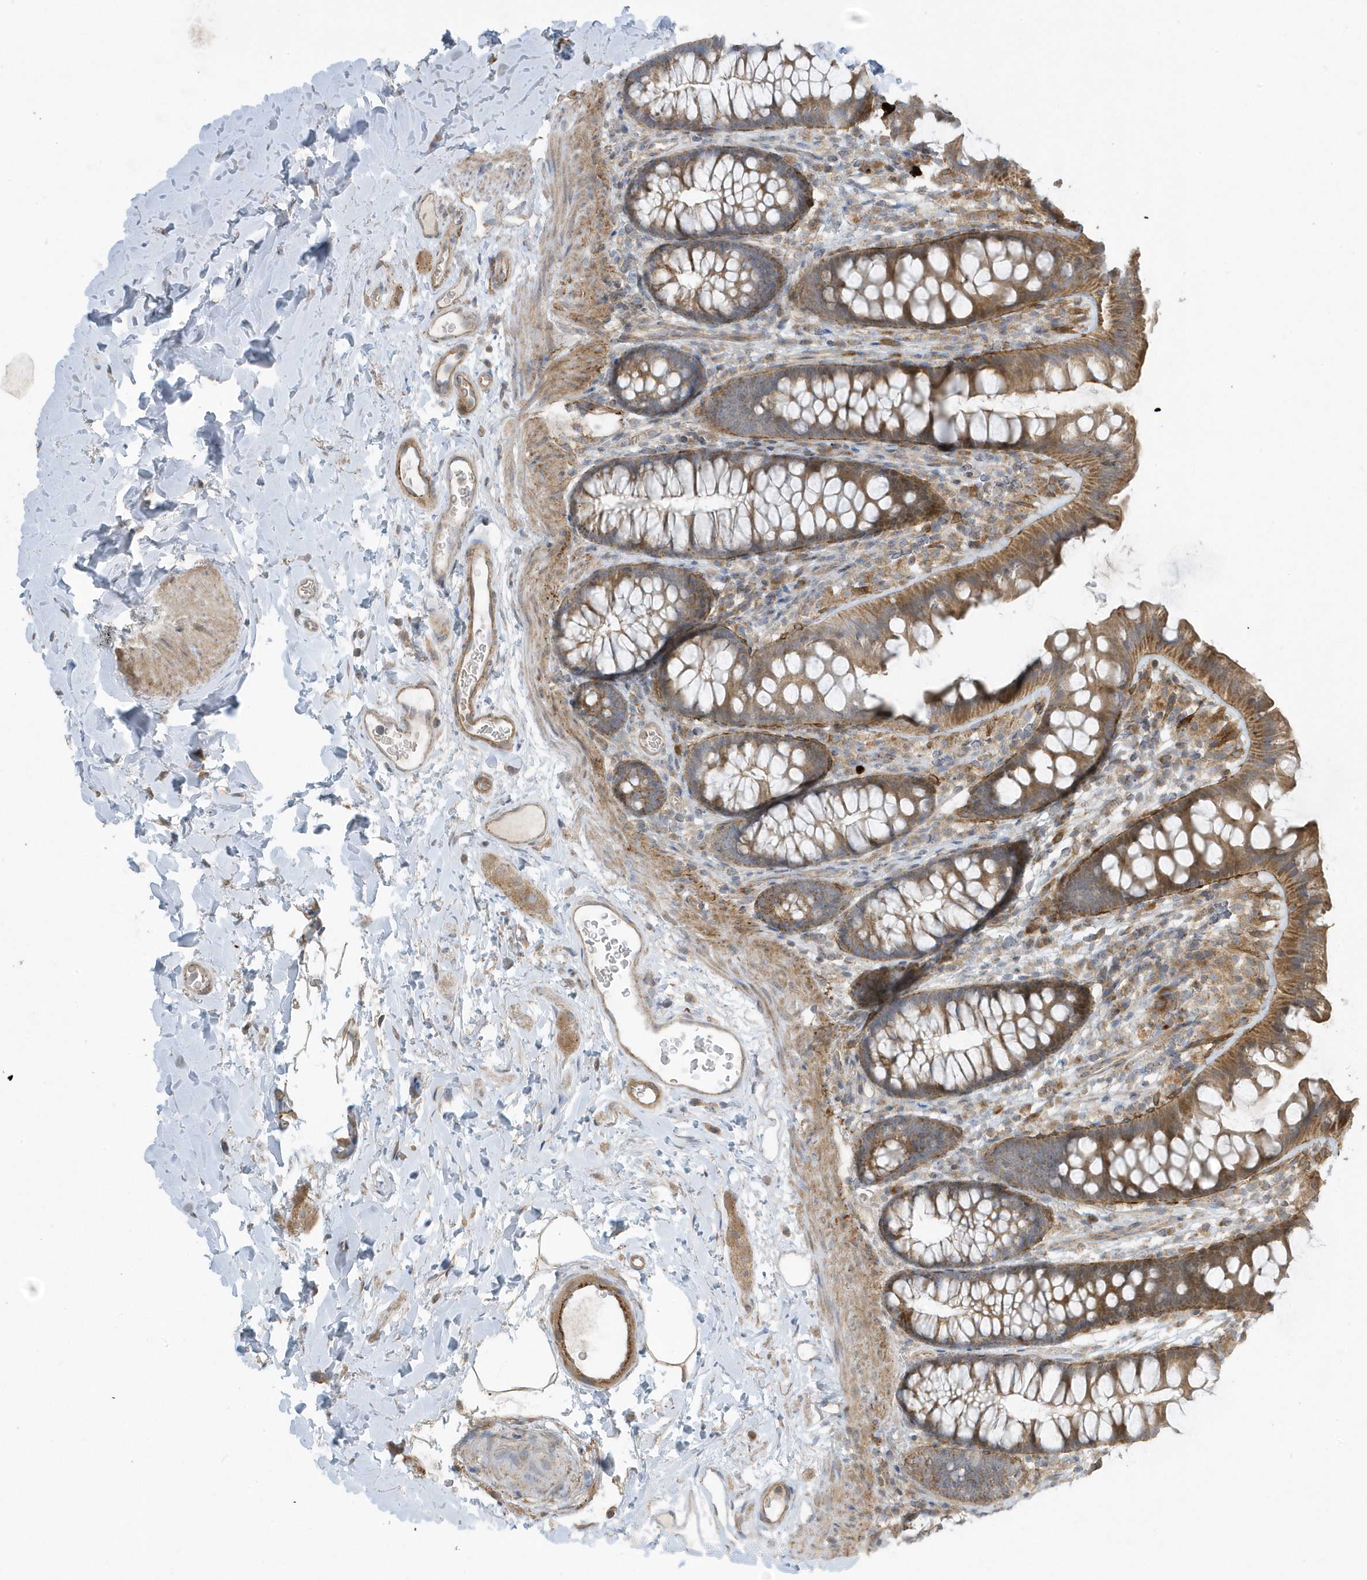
{"staining": {"intensity": "moderate", "quantity": ">75%", "location": "cytoplasmic/membranous"}, "tissue": "colon", "cell_type": "Endothelial cells", "image_type": "normal", "snomed": [{"axis": "morphology", "description": "Normal tissue, NOS"}, {"axis": "topography", "description": "Colon"}], "caption": "A photomicrograph showing moderate cytoplasmic/membranous expression in approximately >75% of endothelial cells in unremarkable colon, as visualized by brown immunohistochemical staining.", "gene": "SLC38A2", "patient": {"sex": "female", "age": 62}}